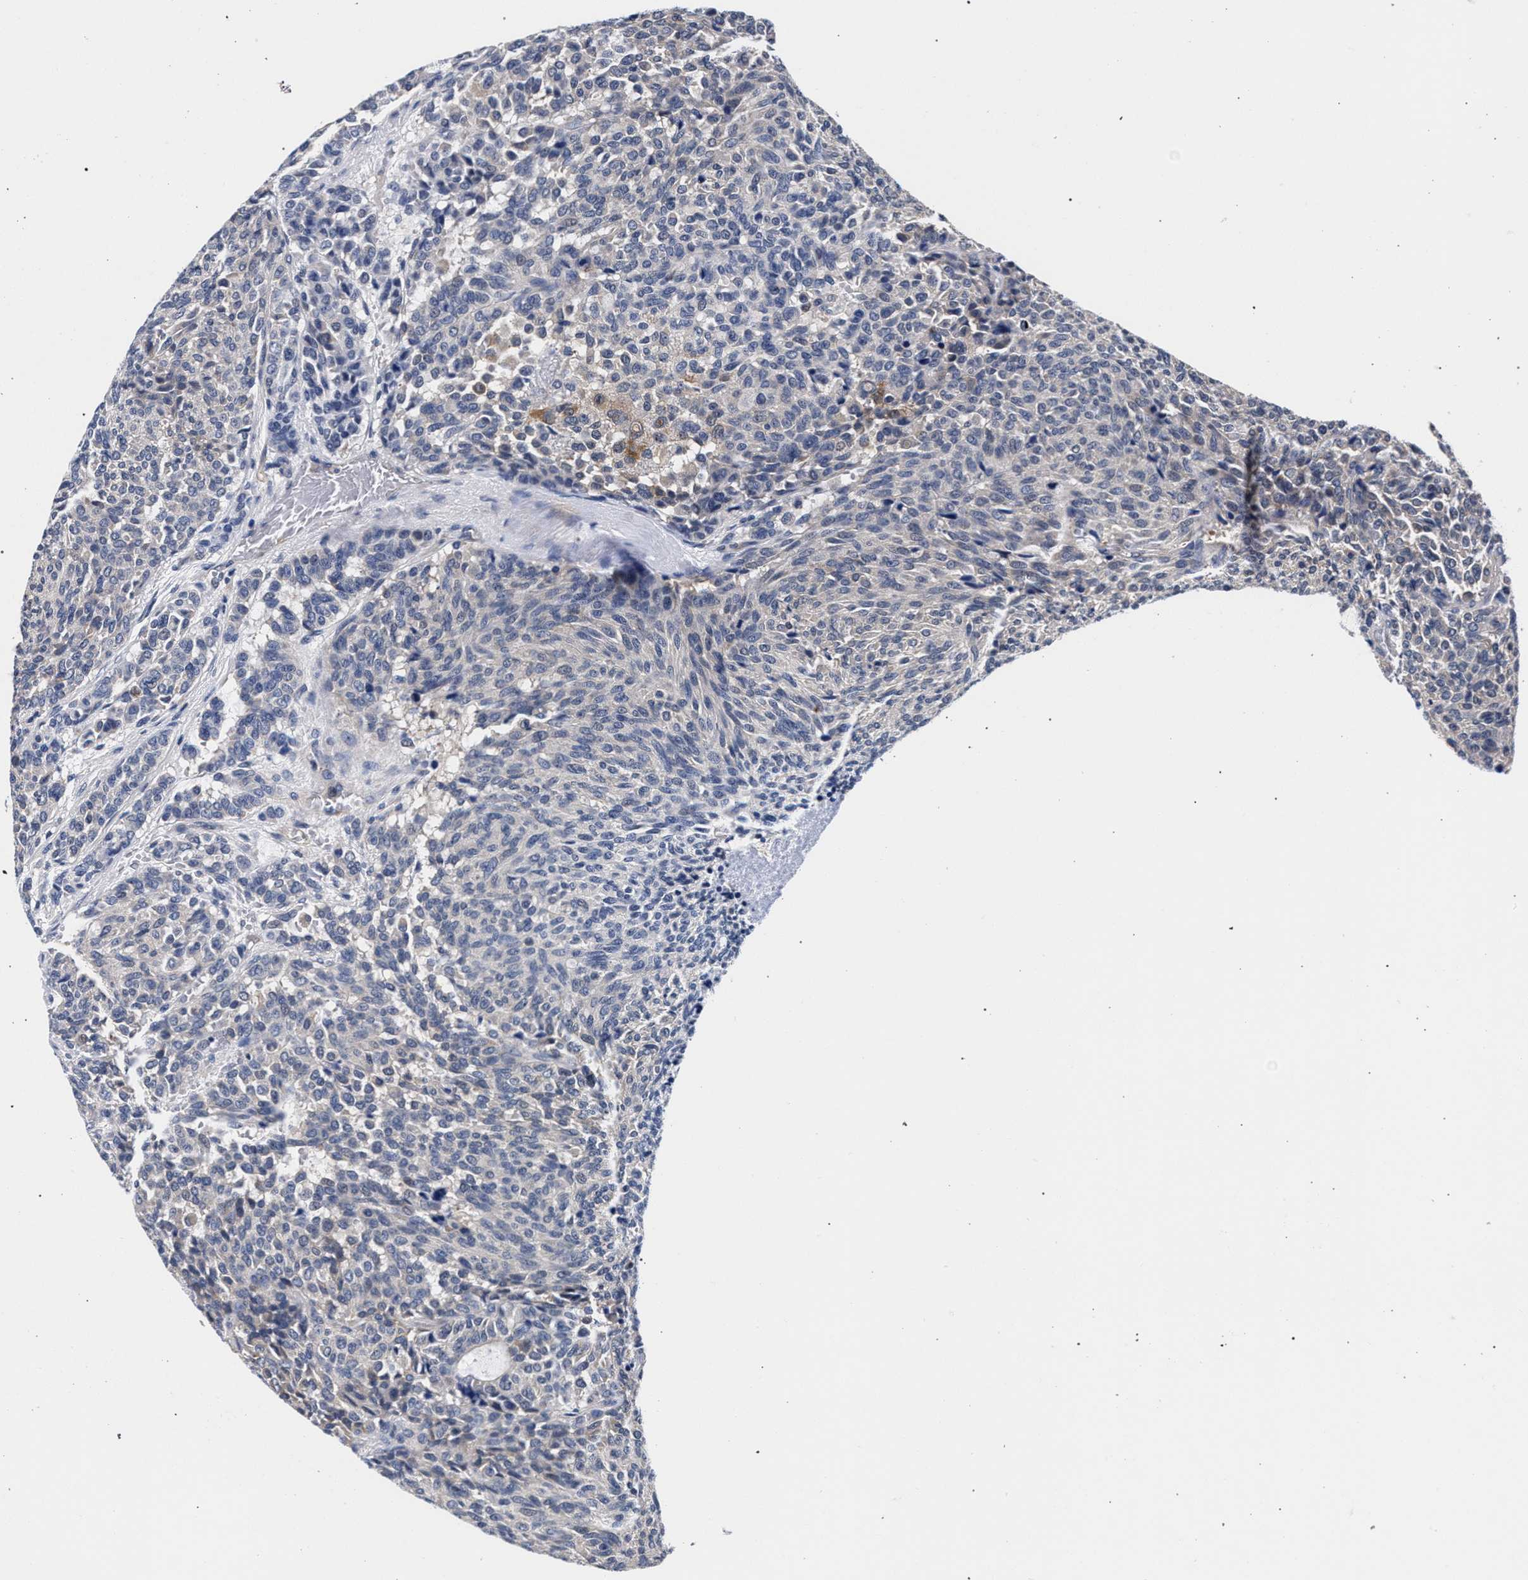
{"staining": {"intensity": "negative", "quantity": "none", "location": "none"}, "tissue": "carcinoid", "cell_type": "Tumor cells", "image_type": "cancer", "snomed": [{"axis": "morphology", "description": "Carcinoid, malignant, NOS"}, {"axis": "topography", "description": "Pancreas"}], "caption": "The micrograph reveals no staining of tumor cells in carcinoid (malignant). (Brightfield microscopy of DAB immunohistochemistry at high magnification).", "gene": "RBM33", "patient": {"sex": "female", "age": 54}}